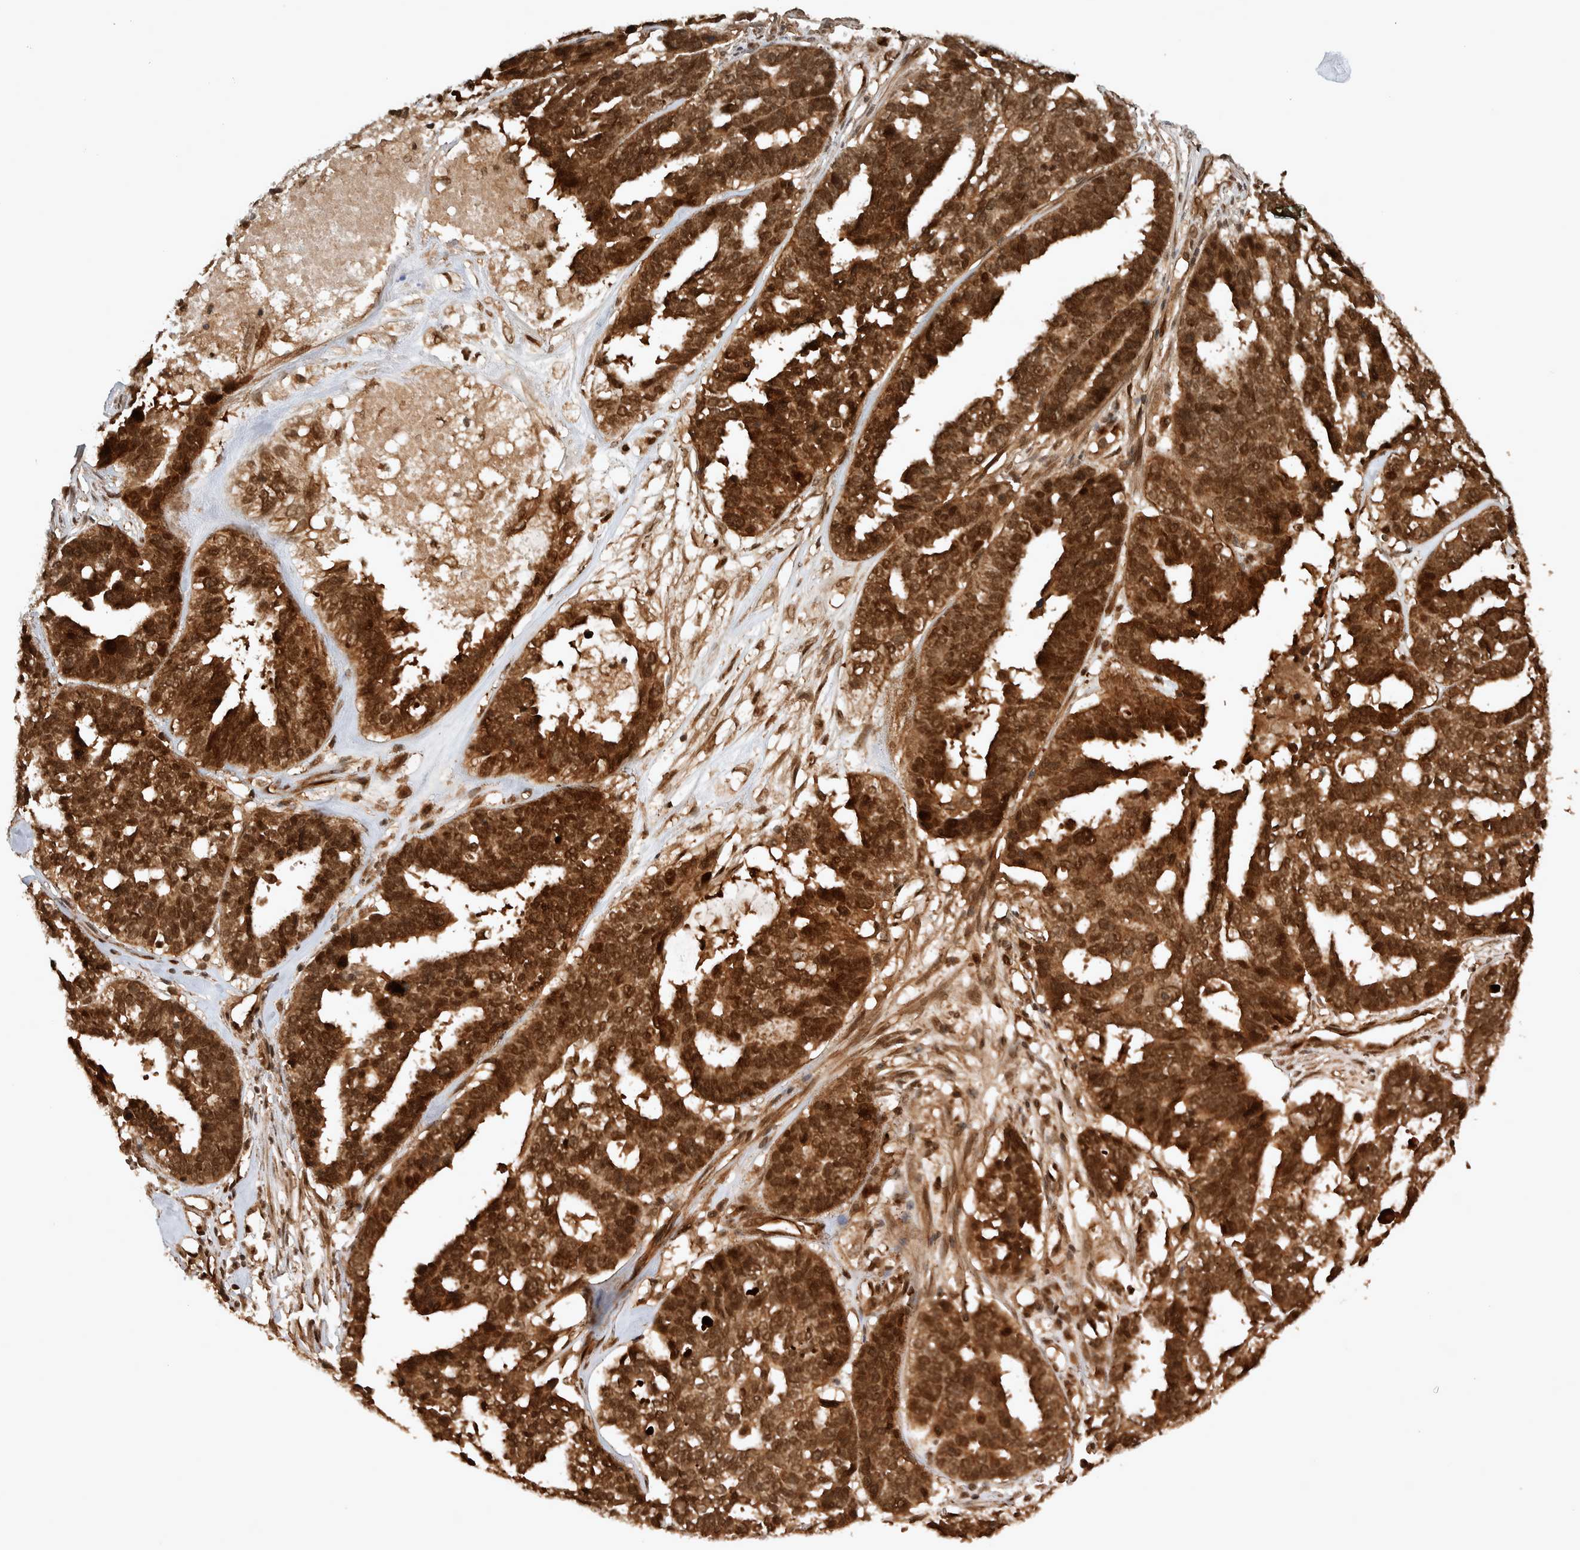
{"staining": {"intensity": "strong", "quantity": ">75%", "location": "cytoplasmic/membranous,nuclear"}, "tissue": "ovarian cancer", "cell_type": "Tumor cells", "image_type": "cancer", "snomed": [{"axis": "morphology", "description": "Cystadenocarcinoma, serous, NOS"}, {"axis": "topography", "description": "Ovary"}], "caption": "Ovarian cancer was stained to show a protein in brown. There is high levels of strong cytoplasmic/membranous and nuclear expression in approximately >75% of tumor cells.", "gene": "CNTROB", "patient": {"sex": "female", "age": 59}}